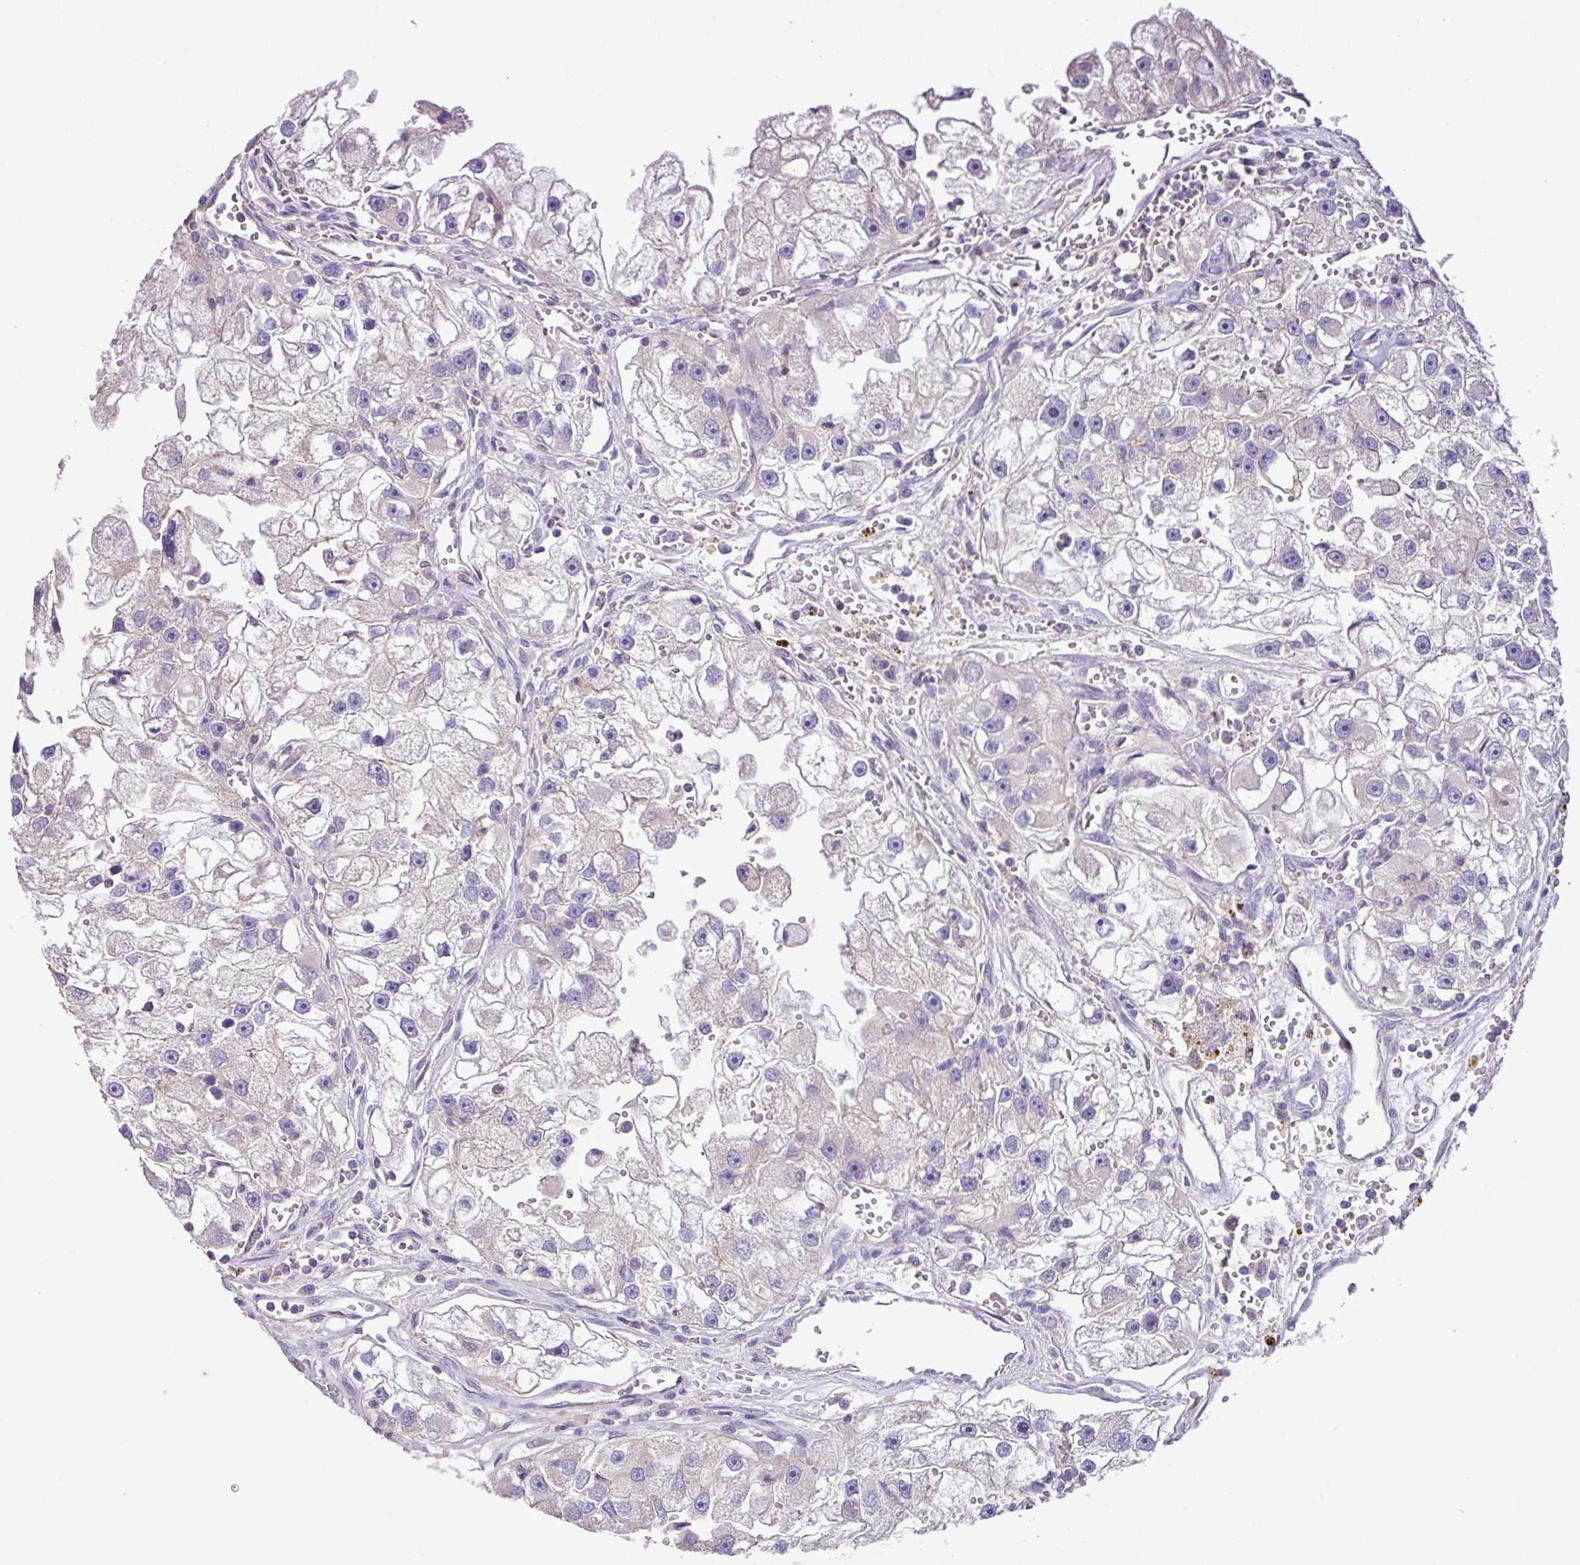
{"staining": {"intensity": "negative", "quantity": "none", "location": "none"}, "tissue": "renal cancer", "cell_type": "Tumor cells", "image_type": "cancer", "snomed": [{"axis": "morphology", "description": "Adenocarcinoma, NOS"}, {"axis": "topography", "description": "Kidney"}], "caption": "Photomicrograph shows no significant protein positivity in tumor cells of renal adenocarcinoma.", "gene": "AGR3", "patient": {"sex": "male", "age": 63}}